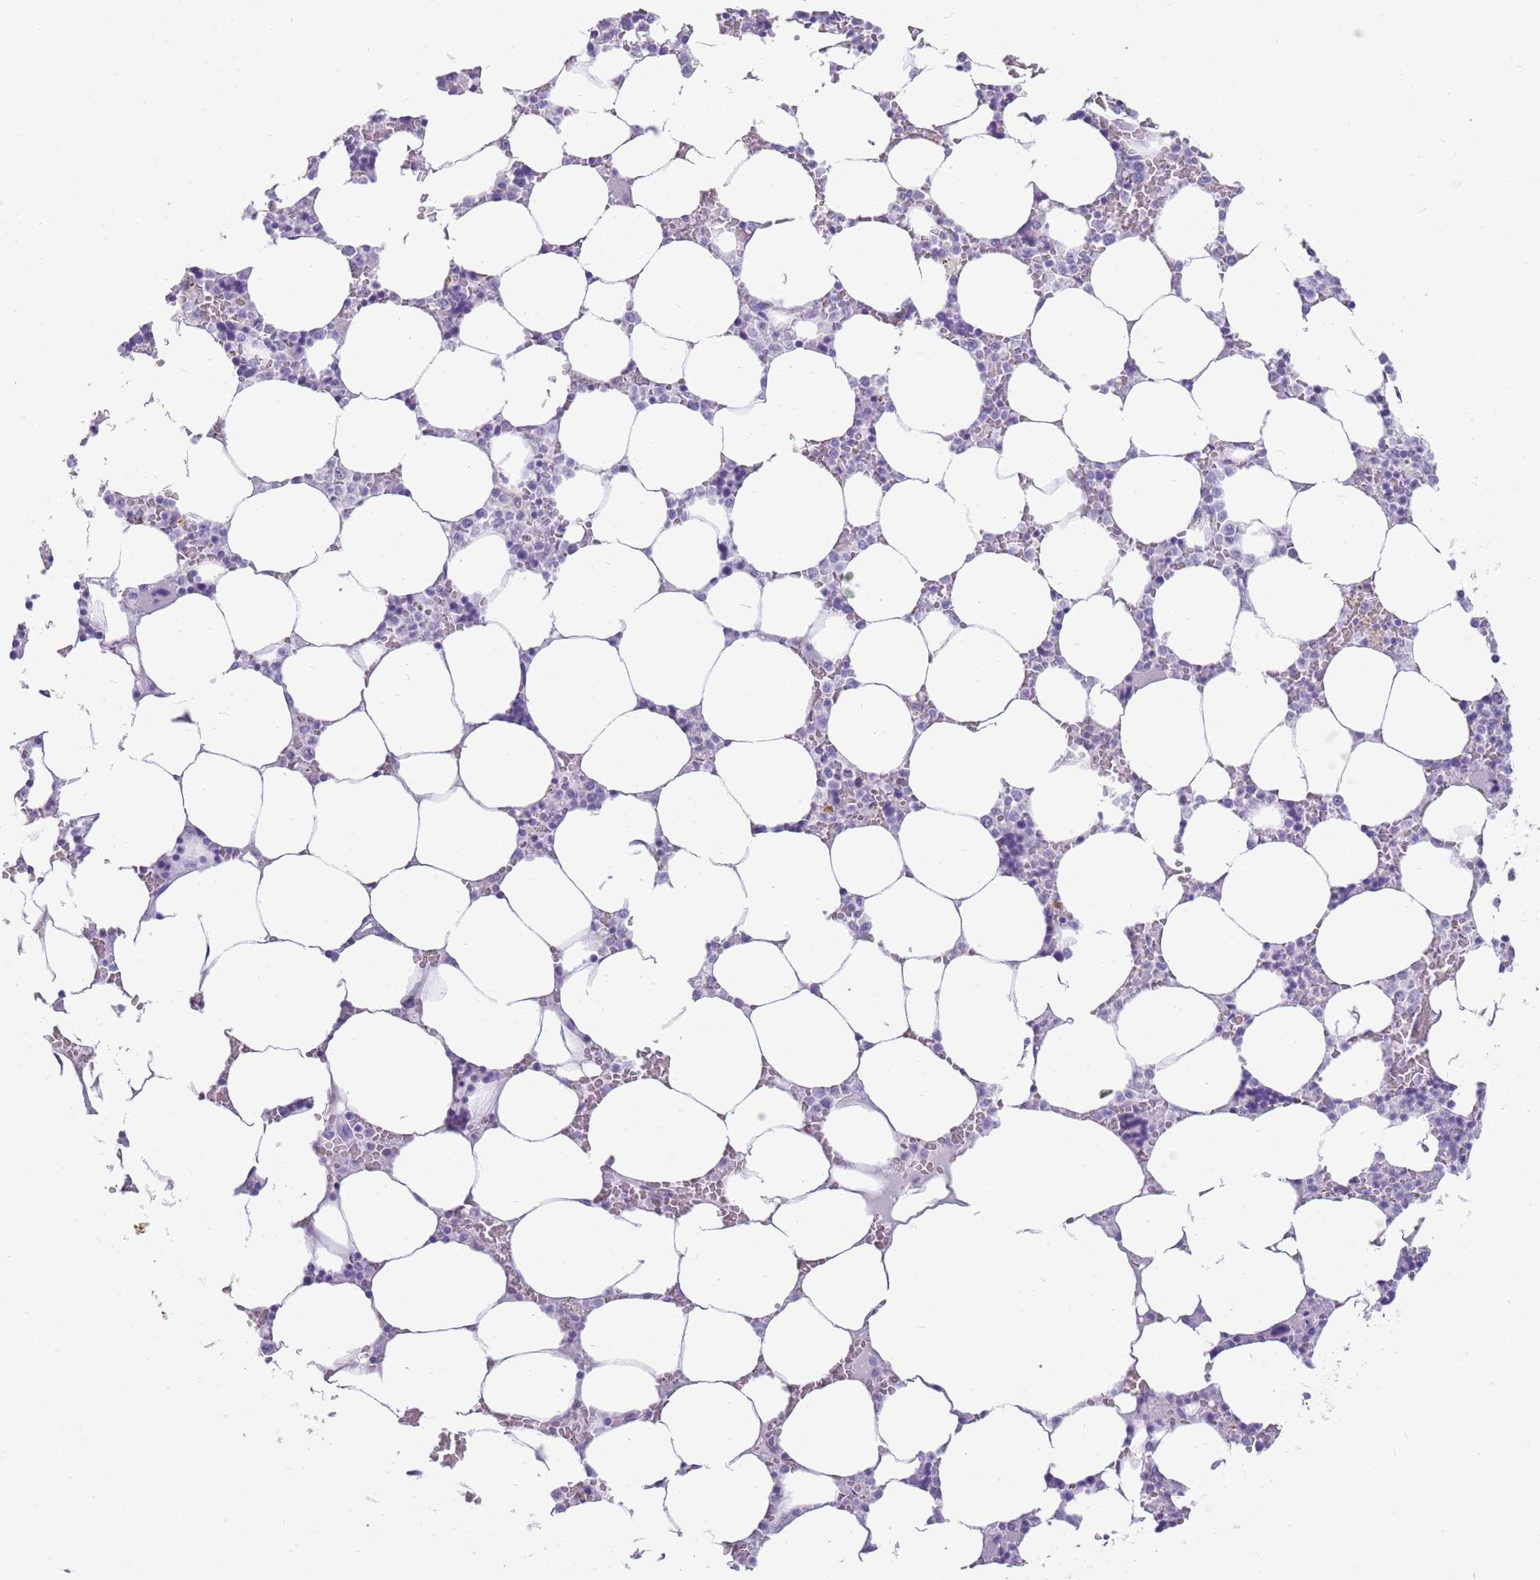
{"staining": {"intensity": "negative", "quantity": "none", "location": "none"}, "tissue": "bone marrow", "cell_type": "Hematopoietic cells", "image_type": "normal", "snomed": [{"axis": "morphology", "description": "Normal tissue, NOS"}, {"axis": "topography", "description": "Bone marrow"}], "caption": "Immunohistochemistry (IHC) photomicrograph of benign bone marrow stained for a protein (brown), which displays no staining in hematopoietic cells. (DAB (3,3'-diaminobenzidine) IHC visualized using brightfield microscopy, high magnification).", "gene": "ENSG00000271254", "patient": {"sex": "male", "age": 64}}